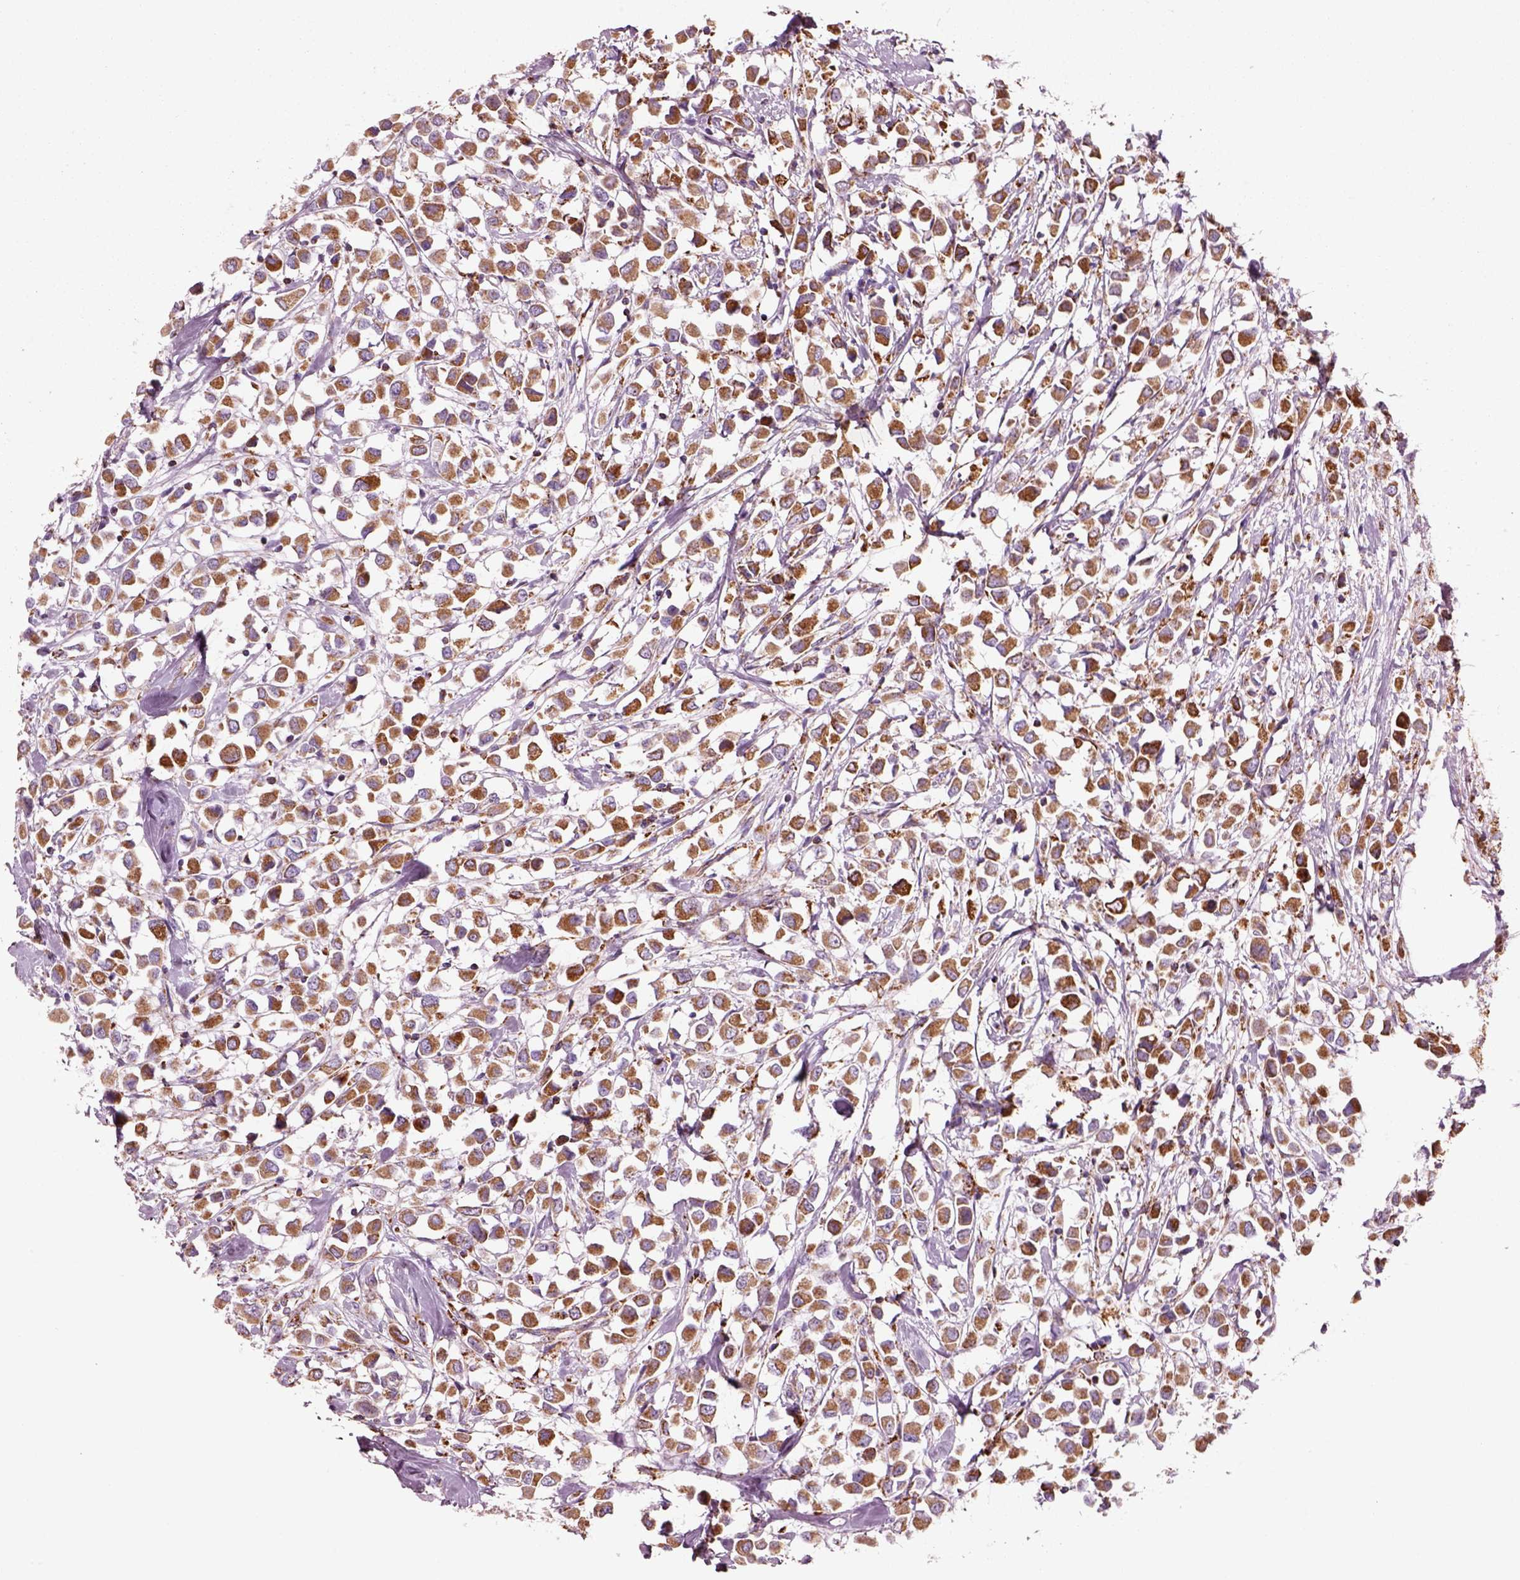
{"staining": {"intensity": "moderate", "quantity": ">75%", "location": "cytoplasmic/membranous"}, "tissue": "breast cancer", "cell_type": "Tumor cells", "image_type": "cancer", "snomed": [{"axis": "morphology", "description": "Duct carcinoma"}, {"axis": "topography", "description": "Breast"}], "caption": "Human breast cancer (invasive ductal carcinoma) stained with a brown dye reveals moderate cytoplasmic/membranous positive expression in about >75% of tumor cells.", "gene": "SLC25A24", "patient": {"sex": "female", "age": 61}}